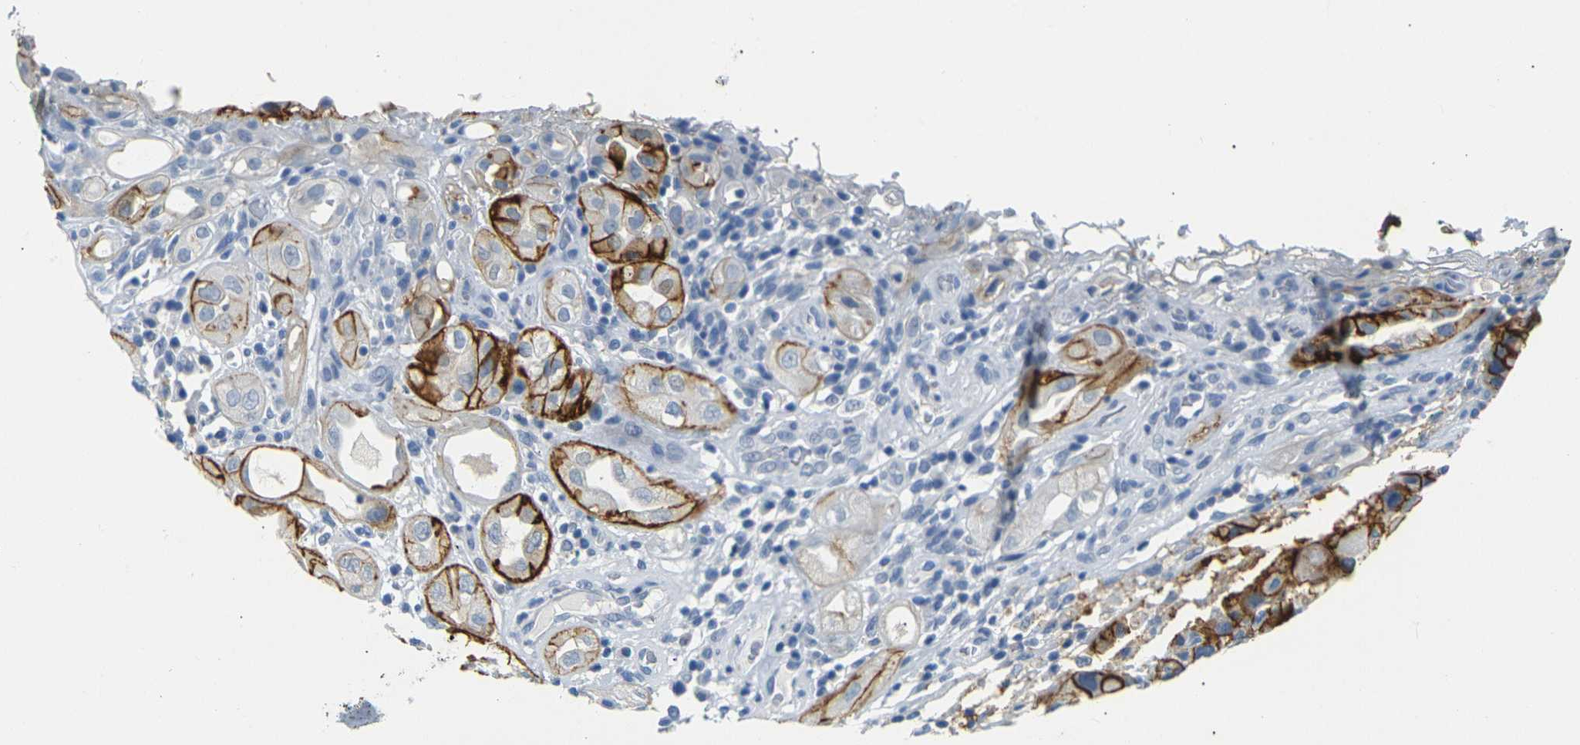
{"staining": {"intensity": "strong", "quantity": ">75%", "location": "cytoplasmic/membranous"}, "tissue": "urothelial cancer", "cell_type": "Tumor cells", "image_type": "cancer", "snomed": [{"axis": "morphology", "description": "Urothelial carcinoma, High grade"}, {"axis": "topography", "description": "Urinary bladder"}], "caption": "Tumor cells show high levels of strong cytoplasmic/membranous staining in about >75% of cells in human urothelial cancer. (DAB = brown stain, brightfield microscopy at high magnification).", "gene": "CLDN7", "patient": {"sex": "female", "age": 64}}